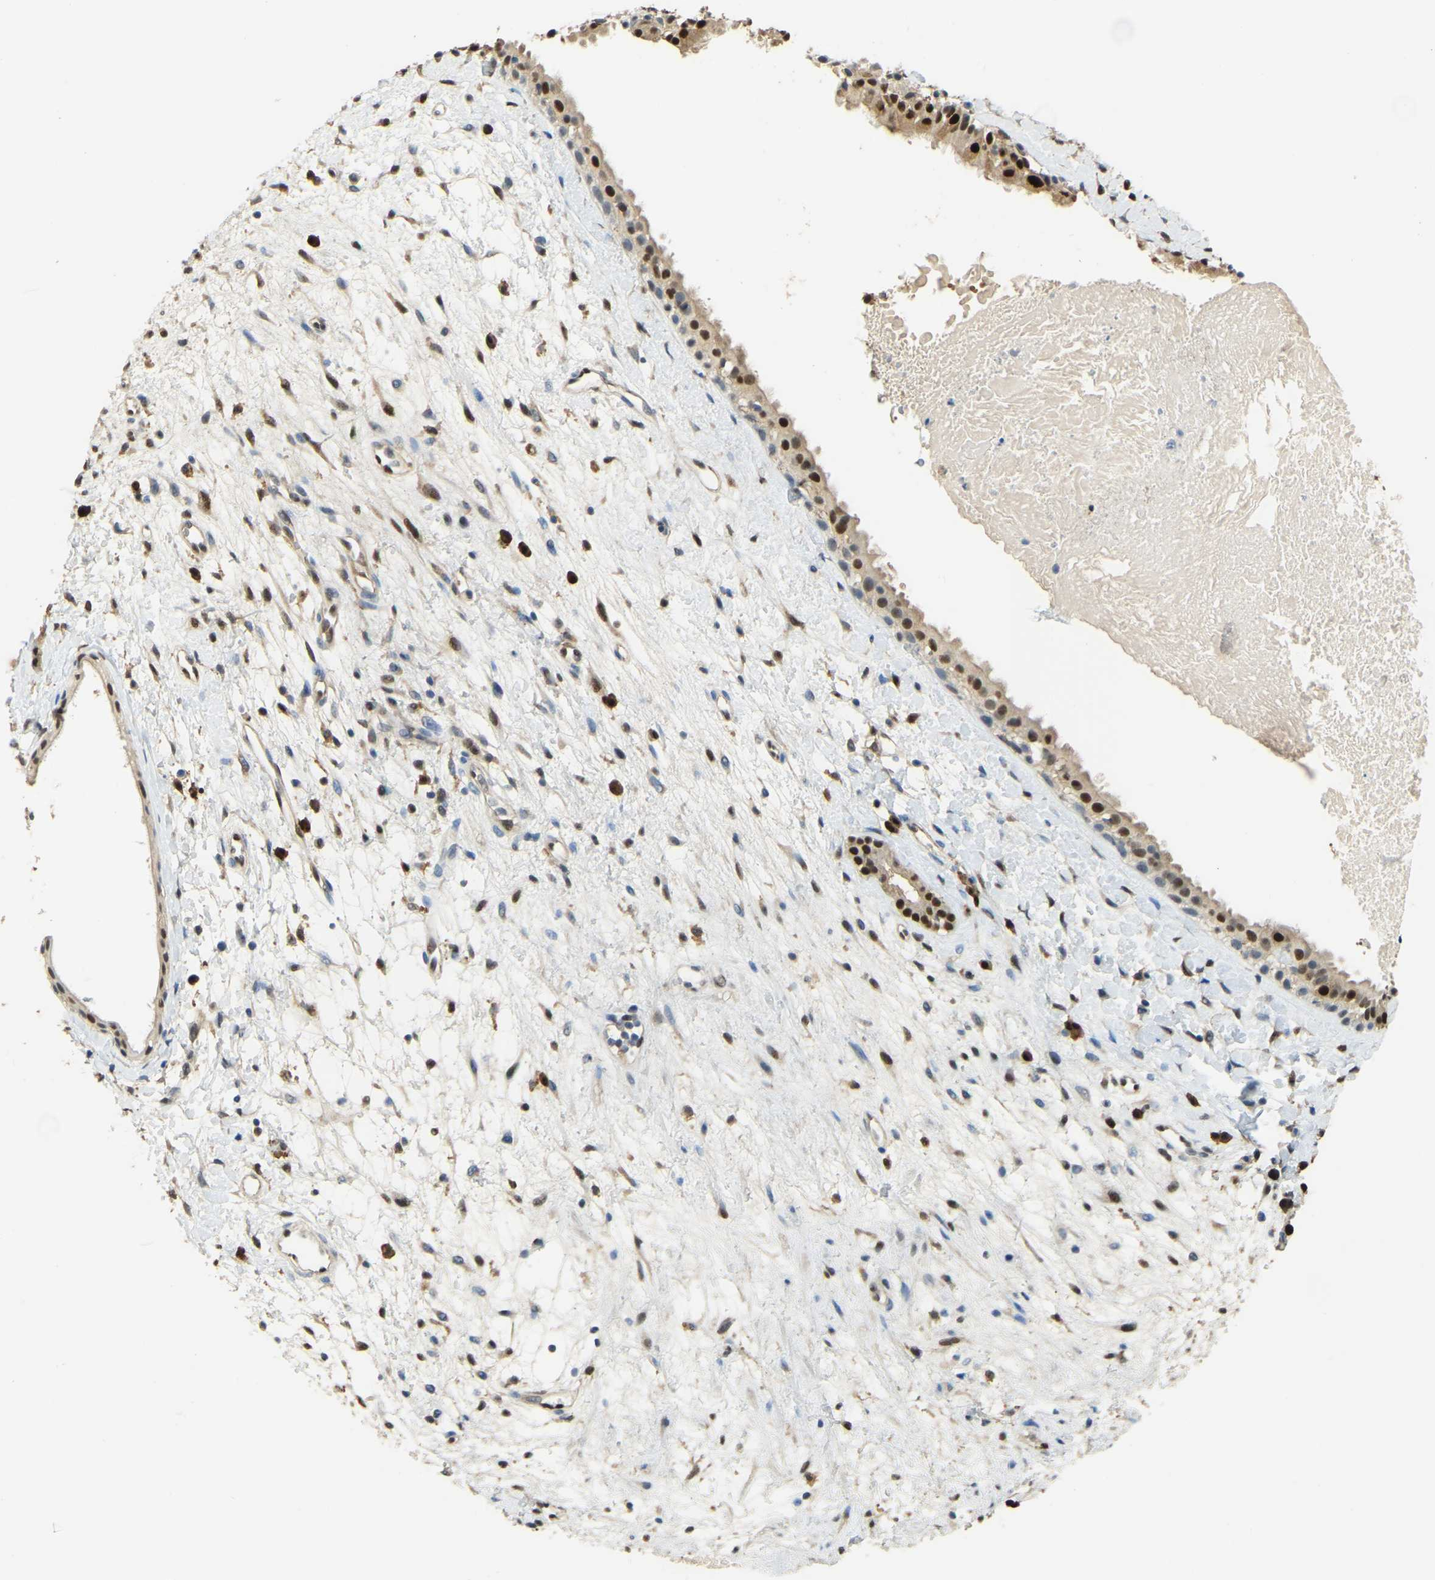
{"staining": {"intensity": "strong", "quantity": ">75%", "location": "cytoplasmic/membranous,nuclear"}, "tissue": "nasopharynx", "cell_type": "Respiratory epithelial cells", "image_type": "normal", "snomed": [{"axis": "morphology", "description": "Normal tissue, NOS"}, {"axis": "topography", "description": "Nasopharynx"}], "caption": "Immunohistochemistry (IHC) image of unremarkable human nasopharynx stained for a protein (brown), which shows high levels of strong cytoplasmic/membranous,nuclear positivity in approximately >75% of respiratory epithelial cells.", "gene": "NANS", "patient": {"sex": "male", "age": 22}}